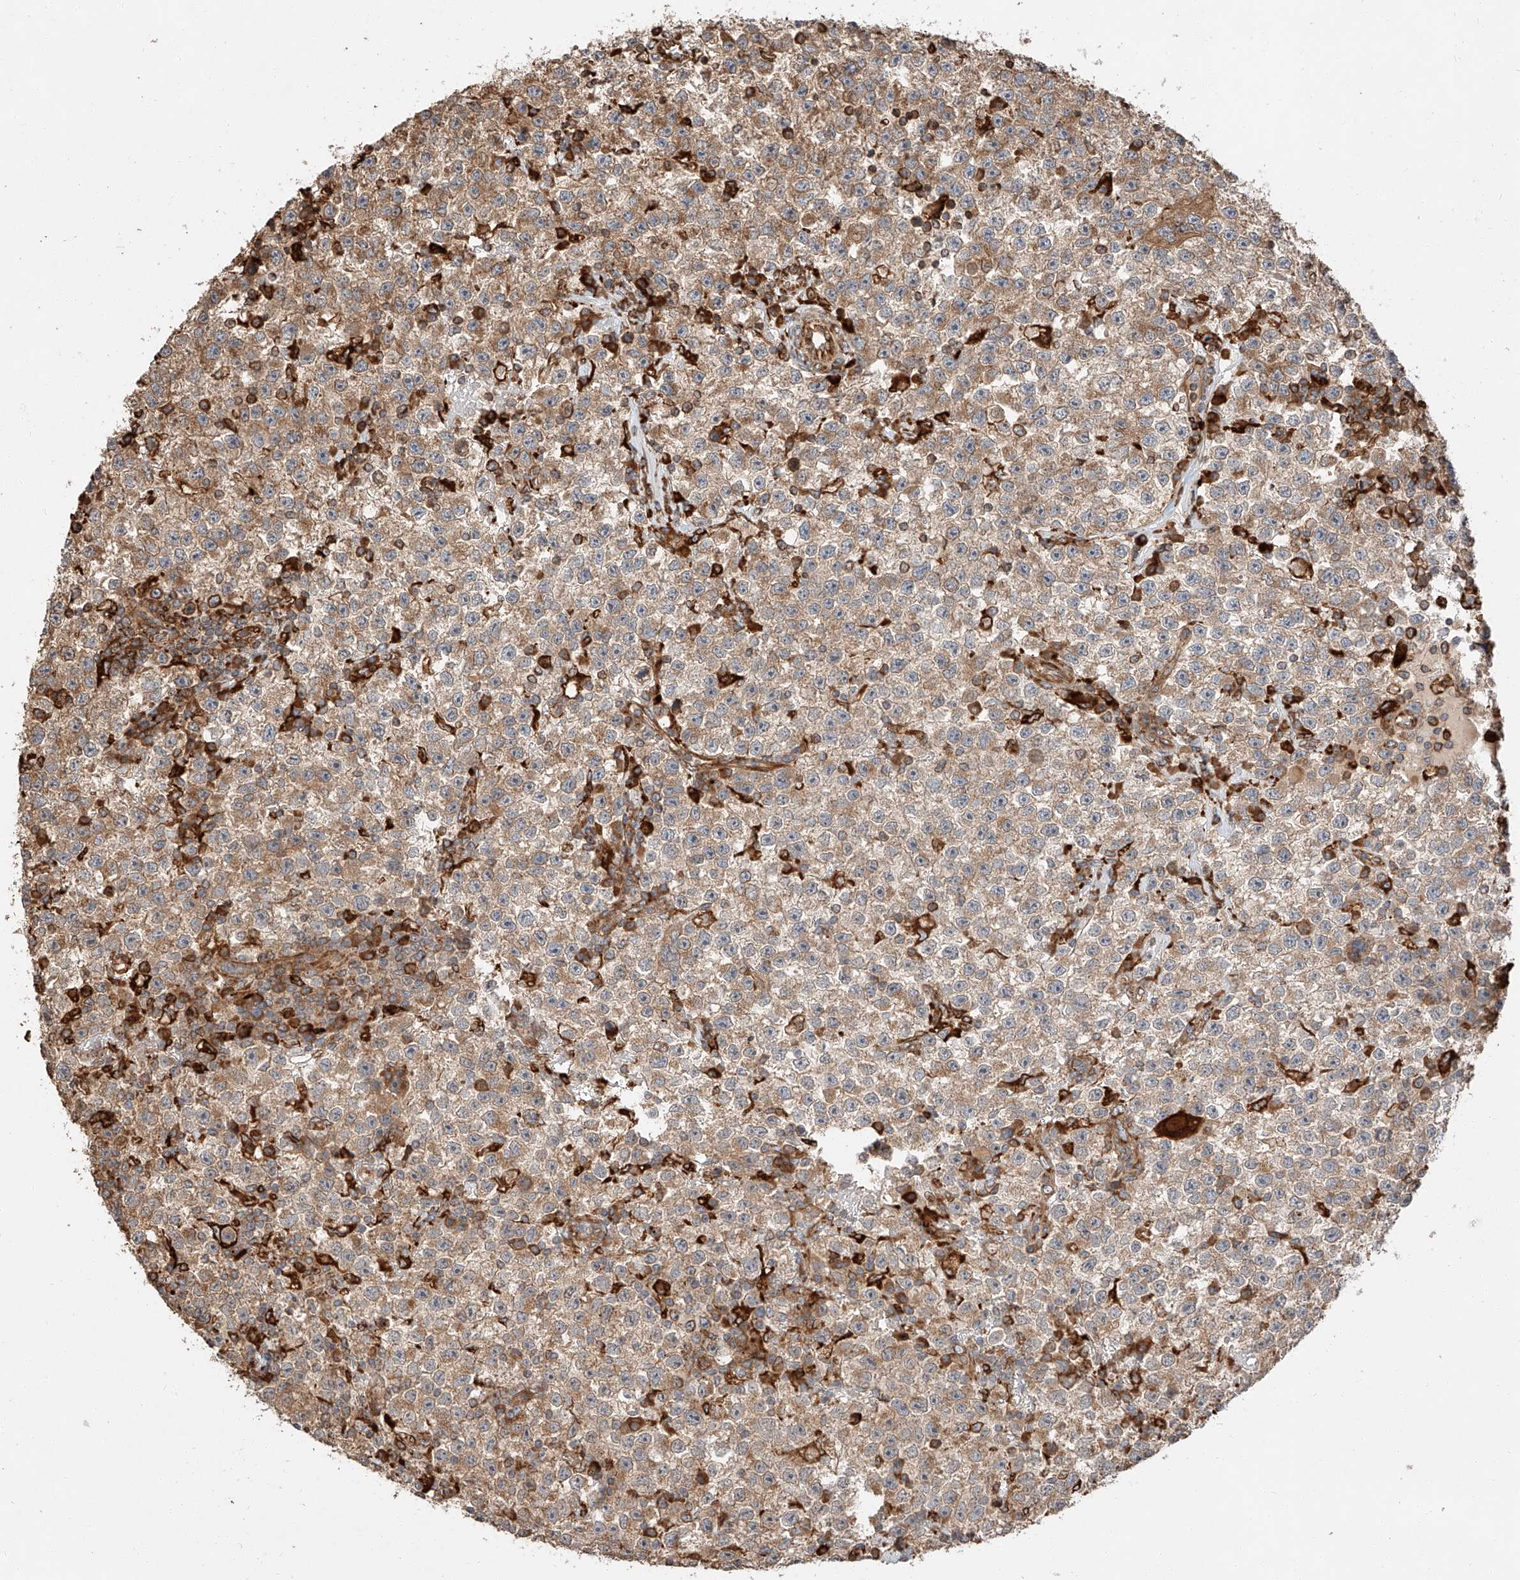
{"staining": {"intensity": "moderate", "quantity": ">75%", "location": "cytoplasmic/membranous"}, "tissue": "testis cancer", "cell_type": "Tumor cells", "image_type": "cancer", "snomed": [{"axis": "morphology", "description": "Seminoma, NOS"}, {"axis": "topography", "description": "Testis"}], "caption": "A medium amount of moderate cytoplasmic/membranous positivity is seen in approximately >75% of tumor cells in testis cancer (seminoma) tissue.", "gene": "ZNF84", "patient": {"sex": "male", "age": 22}}